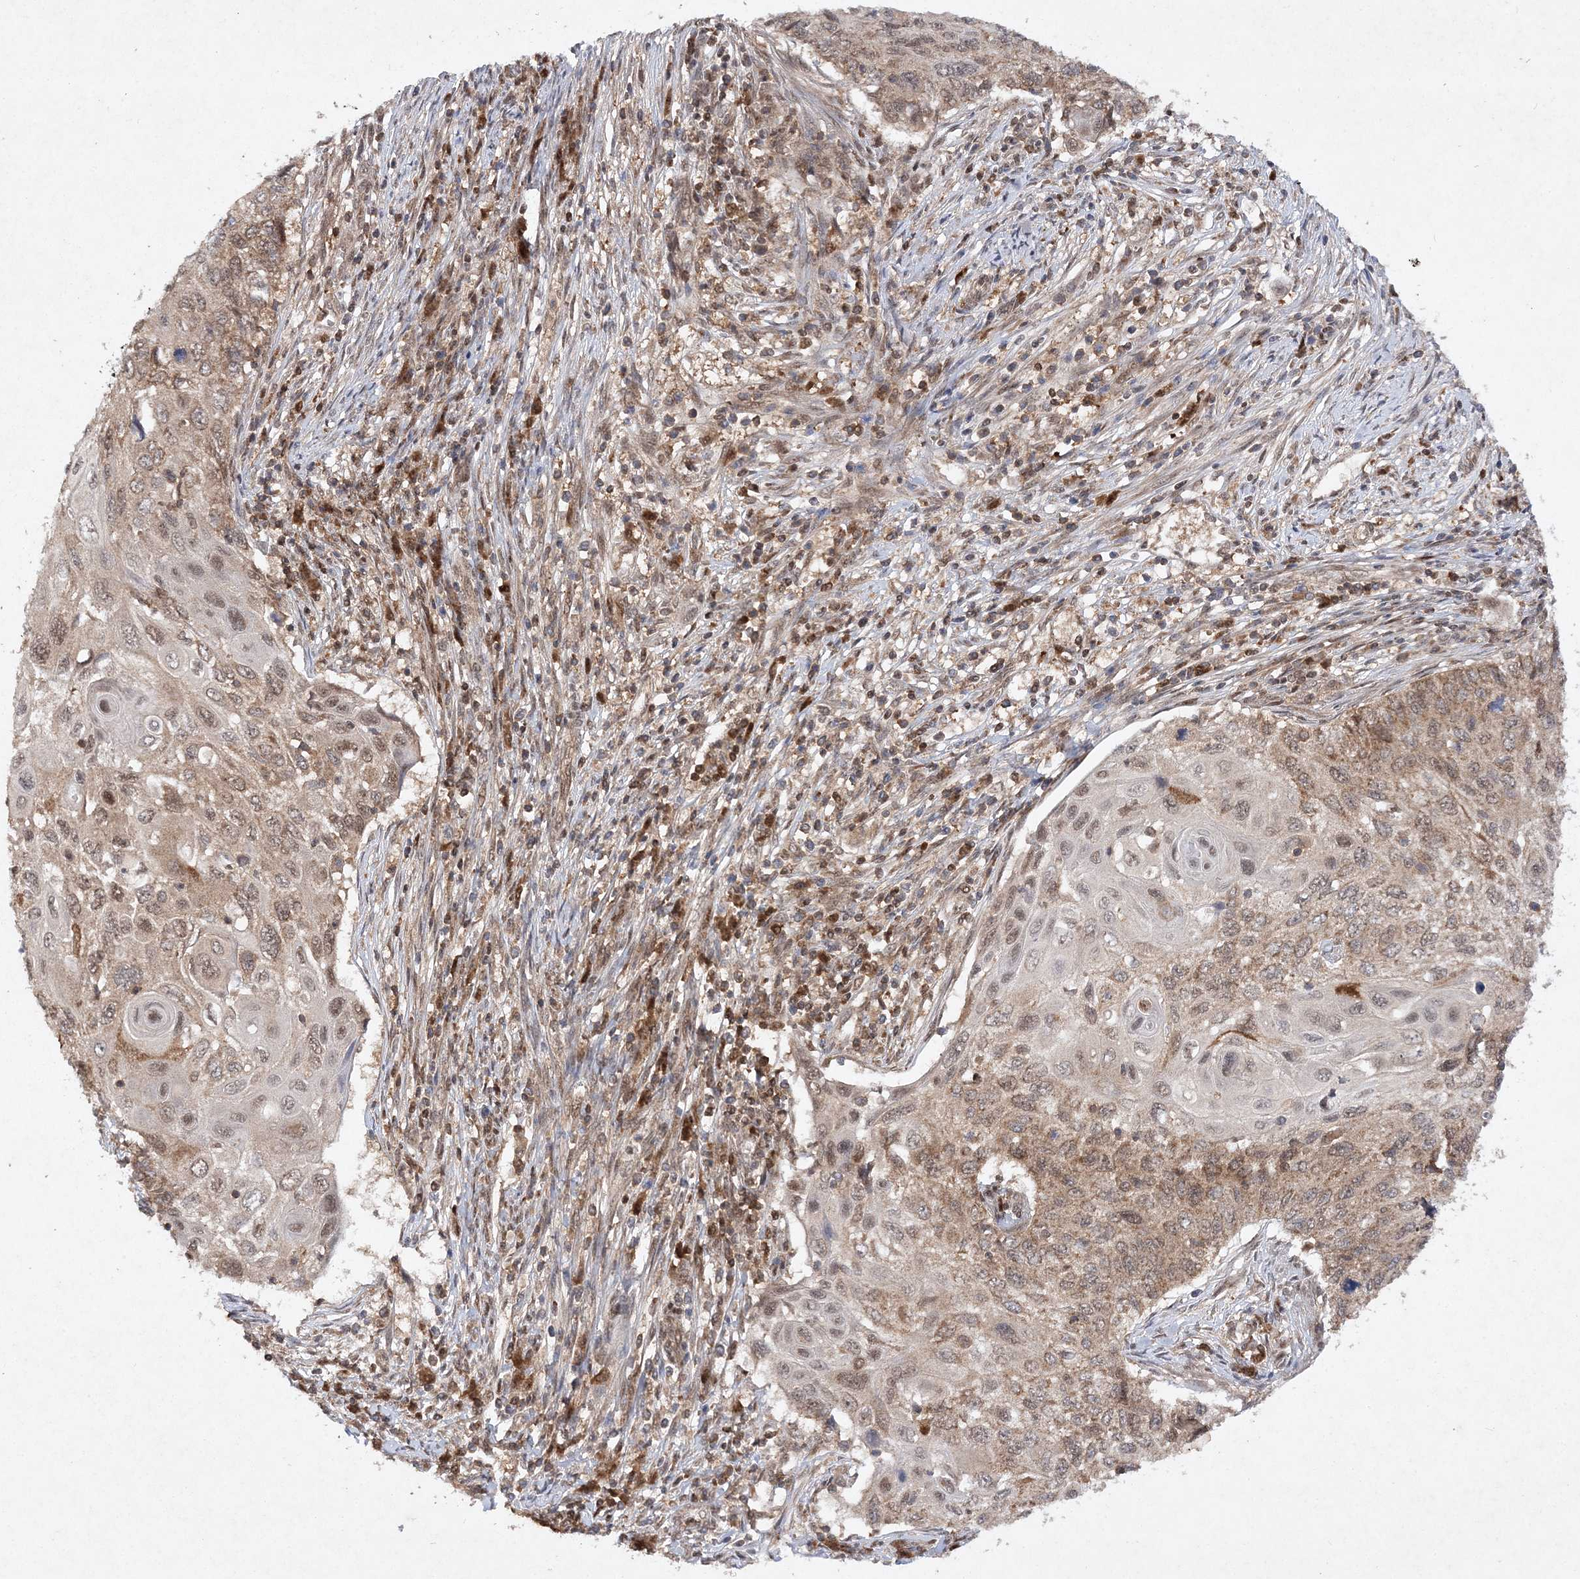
{"staining": {"intensity": "moderate", "quantity": "25%-75%", "location": "cytoplasmic/membranous,nuclear"}, "tissue": "cervical cancer", "cell_type": "Tumor cells", "image_type": "cancer", "snomed": [{"axis": "morphology", "description": "Squamous cell carcinoma, NOS"}, {"axis": "topography", "description": "Cervix"}], "caption": "Human cervical cancer stained with a brown dye exhibits moderate cytoplasmic/membranous and nuclear positive positivity in about 25%-75% of tumor cells.", "gene": "NIF3L1", "patient": {"sex": "female", "age": 70}}